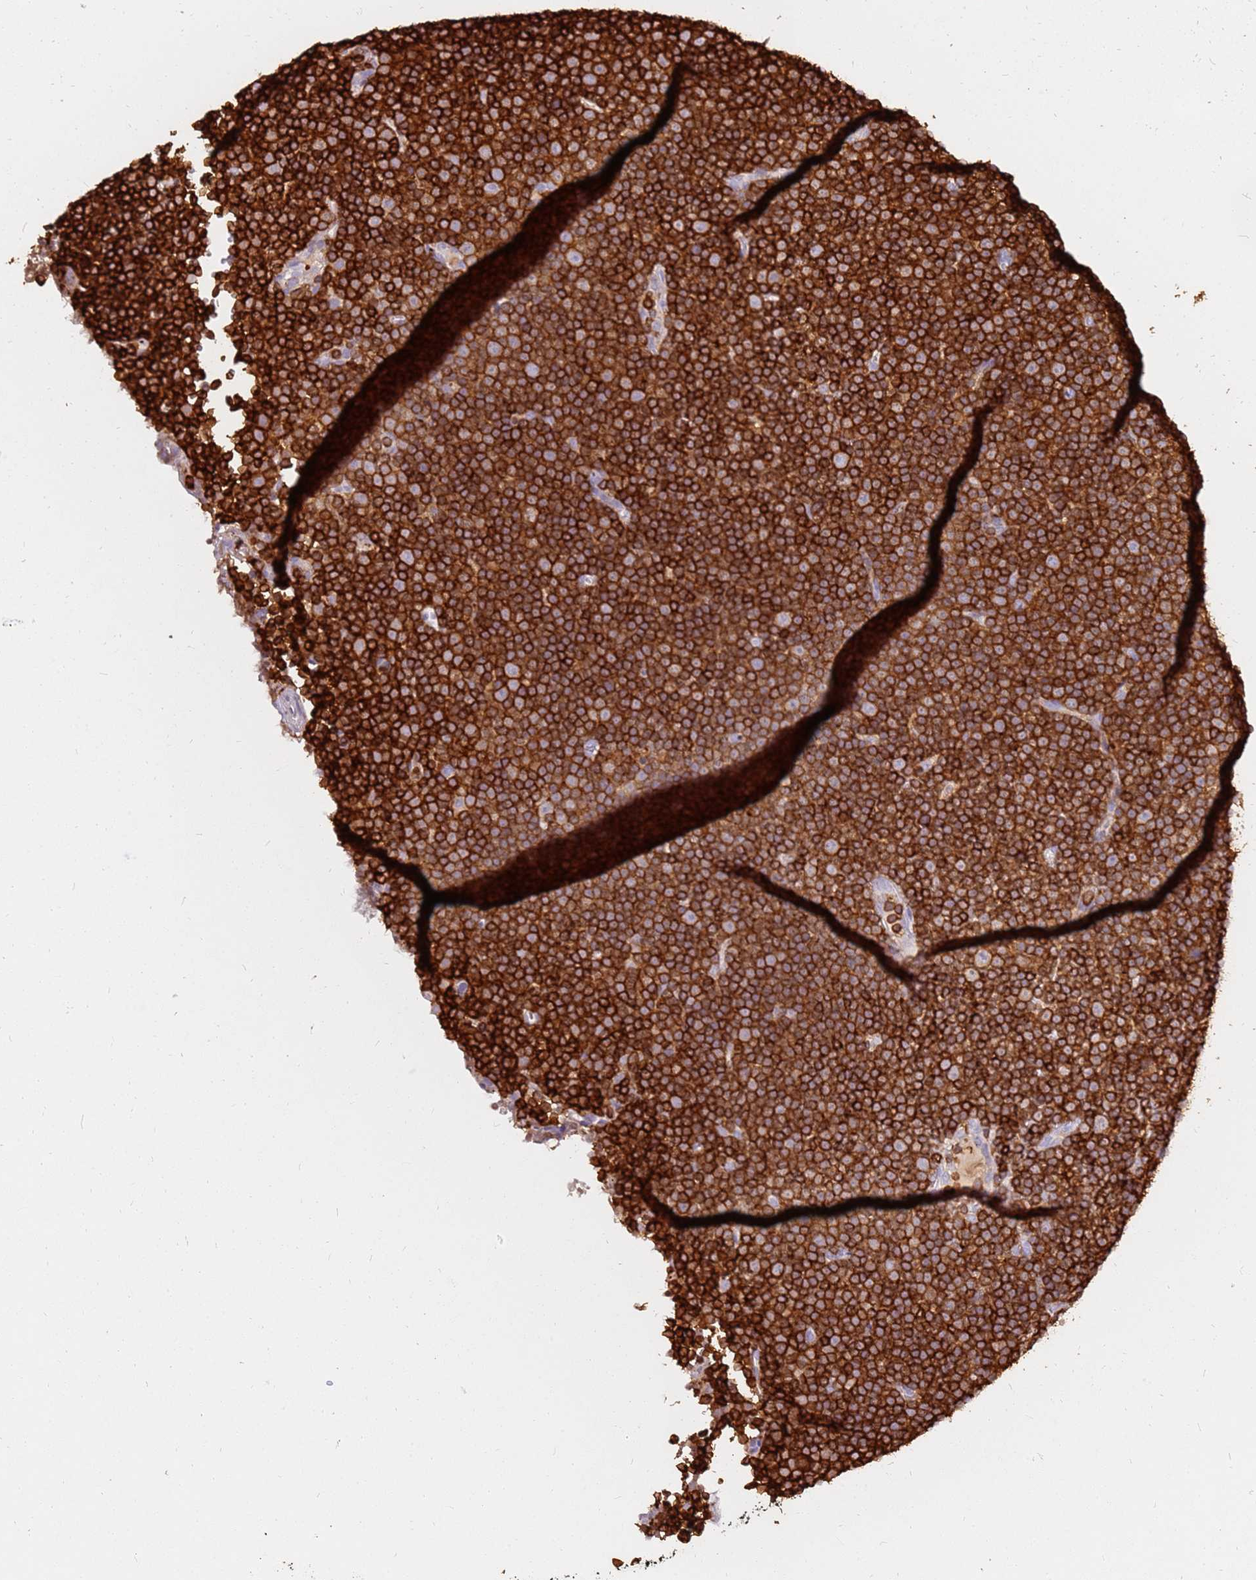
{"staining": {"intensity": "strong", "quantity": ">75%", "location": "cytoplasmic/membranous"}, "tissue": "lymphoma", "cell_type": "Tumor cells", "image_type": "cancer", "snomed": [{"axis": "morphology", "description": "Malignant lymphoma, non-Hodgkin's type, Low grade"}, {"axis": "topography", "description": "Lymph node"}], "caption": "Strong cytoplasmic/membranous protein positivity is present in approximately >75% of tumor cells in lymphoma.", "gene": "CORO1A", "patient": {"sex": "female", "age": 67}}